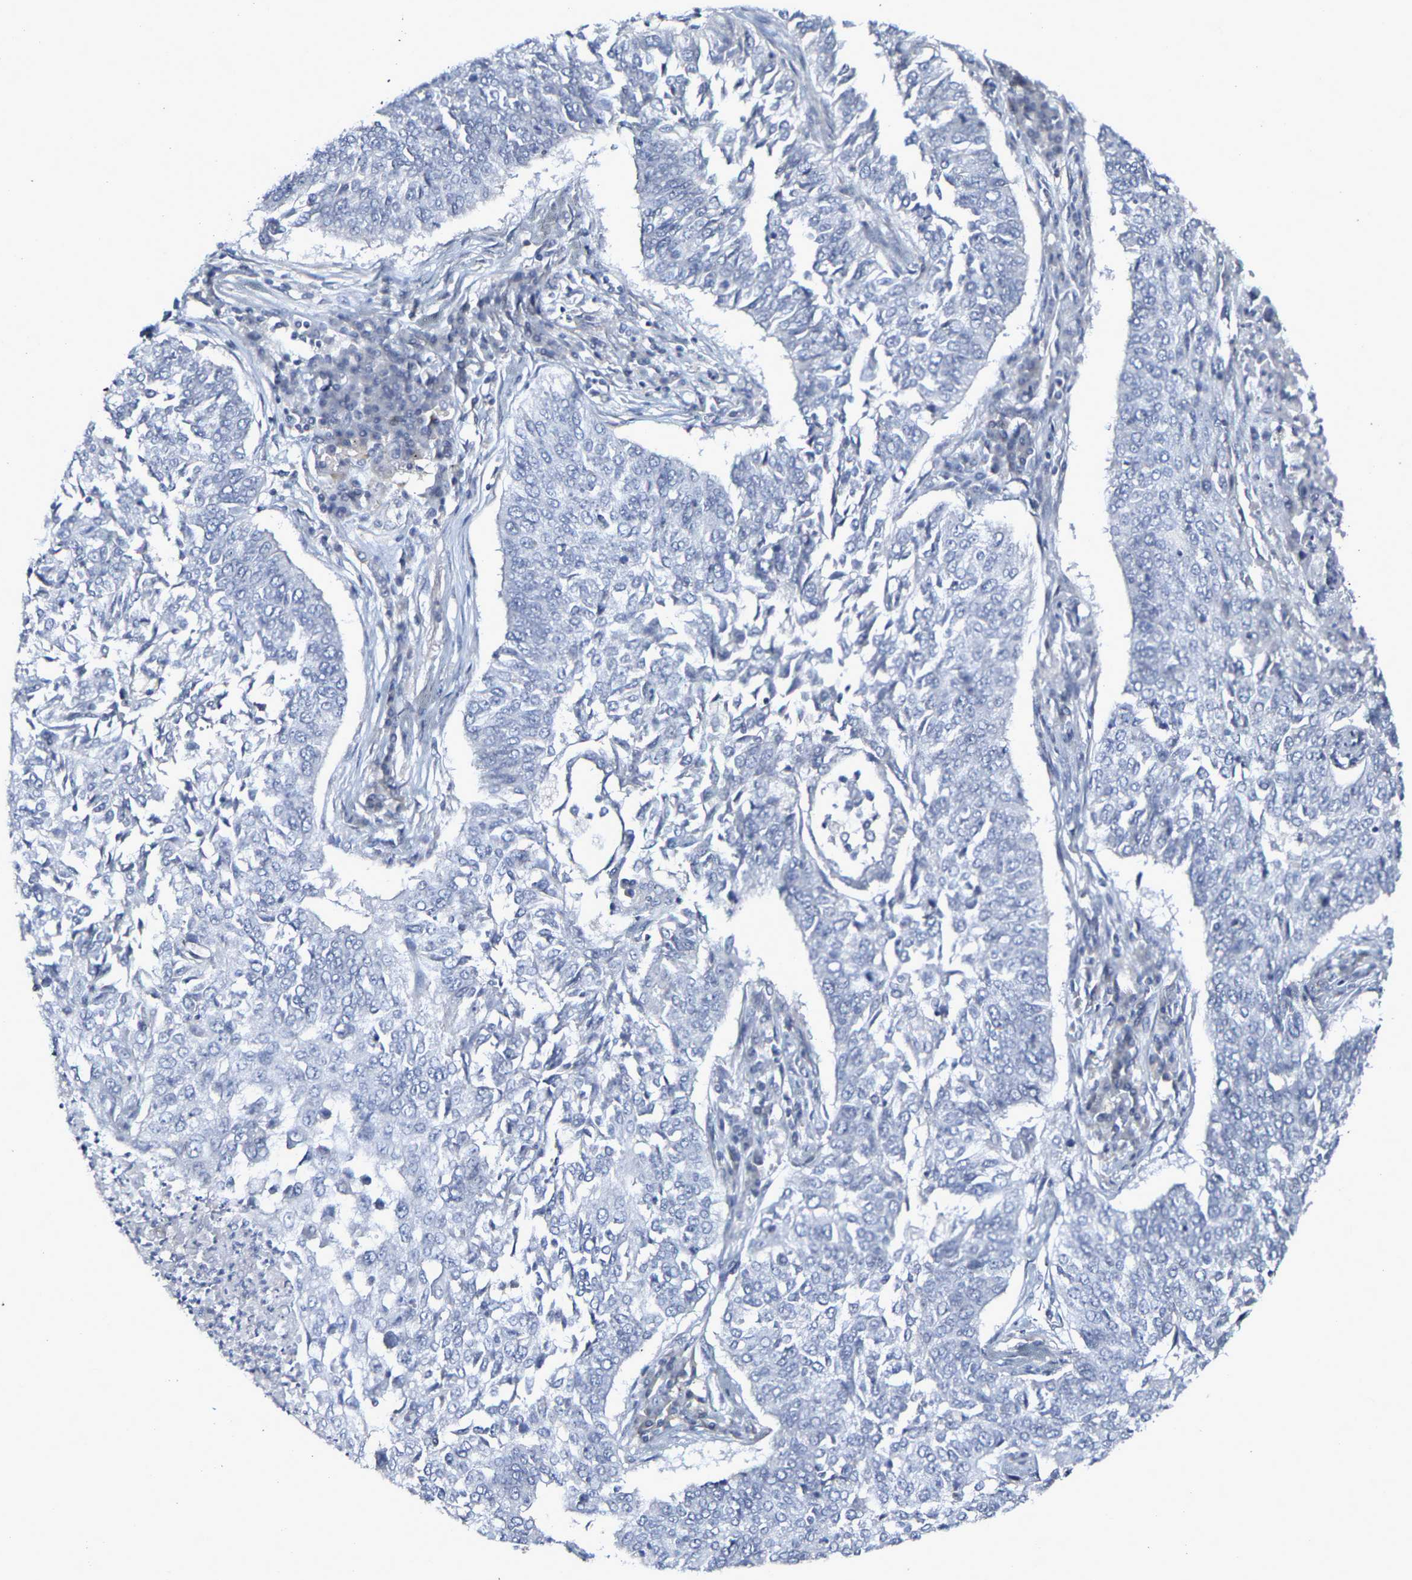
{"staining": {"intensity": "negative", "quantity": "none", "location": "none"}, "tissue": "lung cancer", "cell_type": "Tumor cells", "image_type": "cancer", "snomed": [{"axis": "morphology", "description": "Normal tissue, NOS"}, {"axis": "morphology", "description": "Squamous cell carcinoma, NOS"}, {"axis": "topography", "description": "Cartilage tissue"}, {"axis": "topography", "description": "Bronchus"}, {"axis": "topography", "description": "Lung"}], "caption": "A high-resolution photomicrograph shows IHC staining of lung cancer (squamous cell carcinoma), which displays no significant staining in tumor cells. The staining was performed using DAB to visualize the protein expression in brown, while the nuclei were stained in blue with hematoxylin (Magnification: 20x).", "gene": "GNAS", "patient": {"sex": "female", "age": 49}}